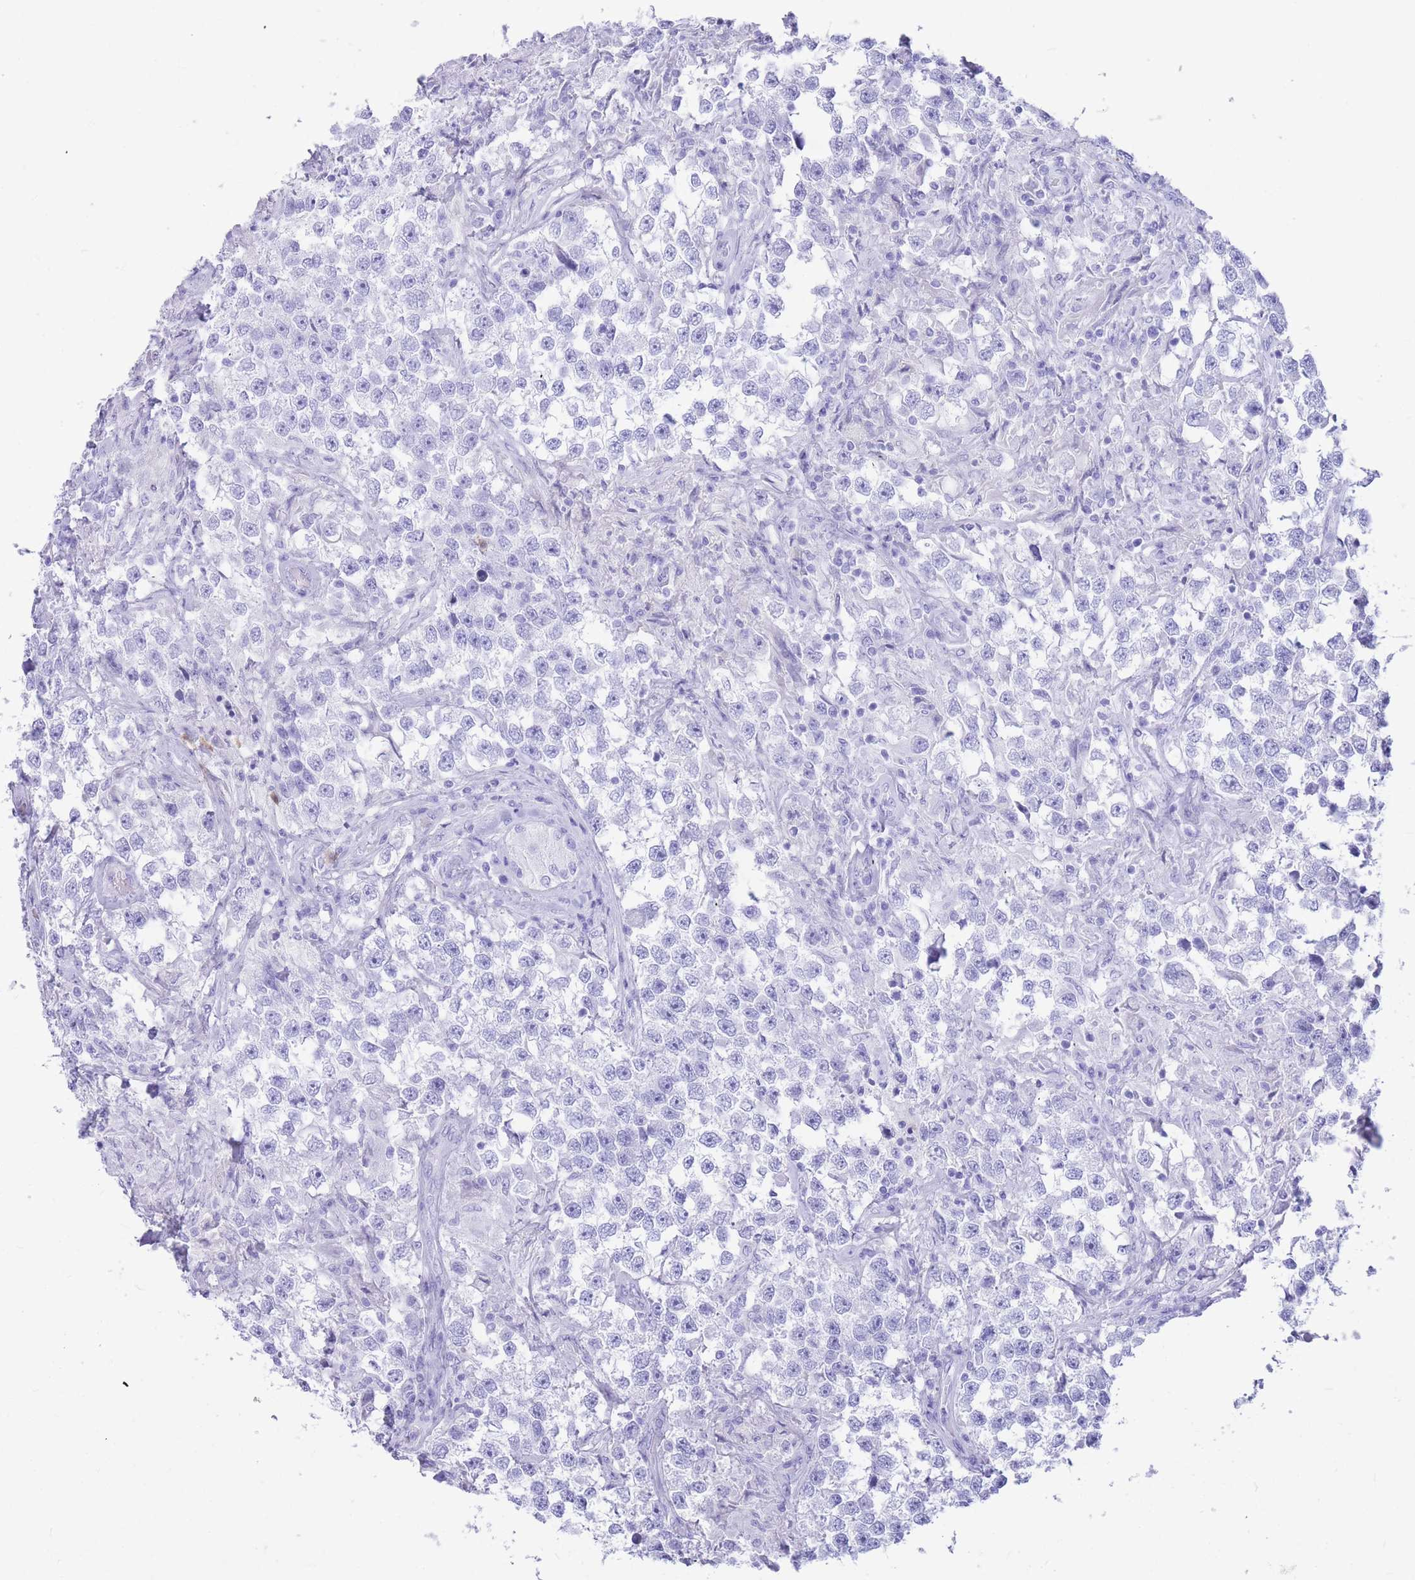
{"staining": {"intensity": "negative", "quantity": "none", "location": "none"}, "tissue": "testis cancer", "cell_type": "Tumor cells", "image_type": "cancer", "snomed": [{"axis": "morphology", "description": "Seminoma, NOS"}, {"axis": "topography", "description": "Testis"}], "caption": "The photomicrograph shows no staining of tumor cells in testis cancer (seminoma). (IHC, brightfield microscopy, high magnification).", "gene": "HERC1", "patient": {"sex": "male", "age": 46}}